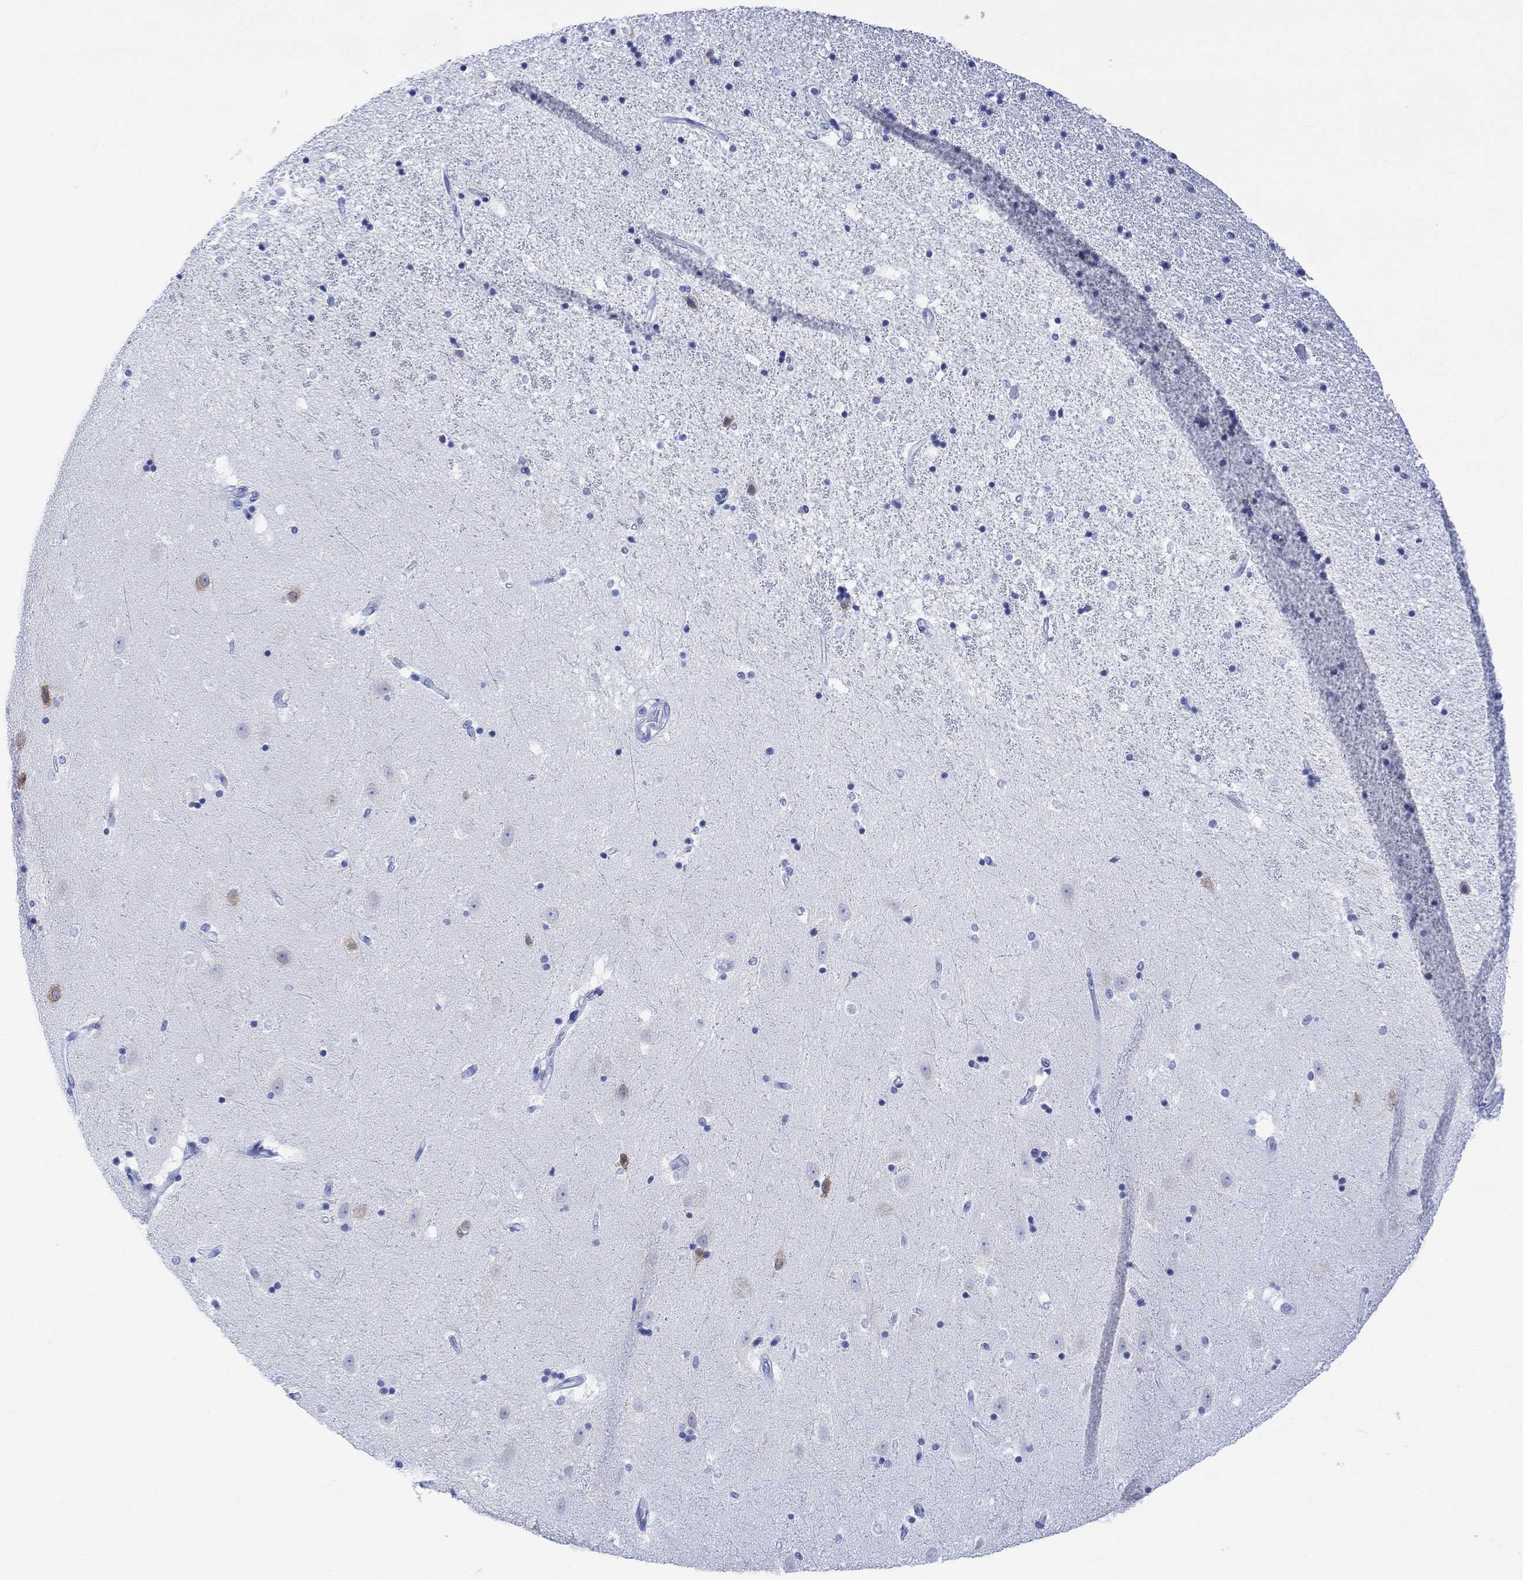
{"staining": {"intensity": "negative", "quantity": "none", "location": "none"}, "tissue": "hippocampus", "cell_type": "Glial cells", "image_type": "normal", "snomed": [{"axis": "morphology", "description": "Normal tissue, NOS"}, {"axis": "topography", "description": "Hippocampus"}], "caption": "Immunohistochemical staining of normal human hippocampus demonstrates no significant expression in glial cells.", "gene": "CELF4", "patient": {"sex": "male", "age": 49}}